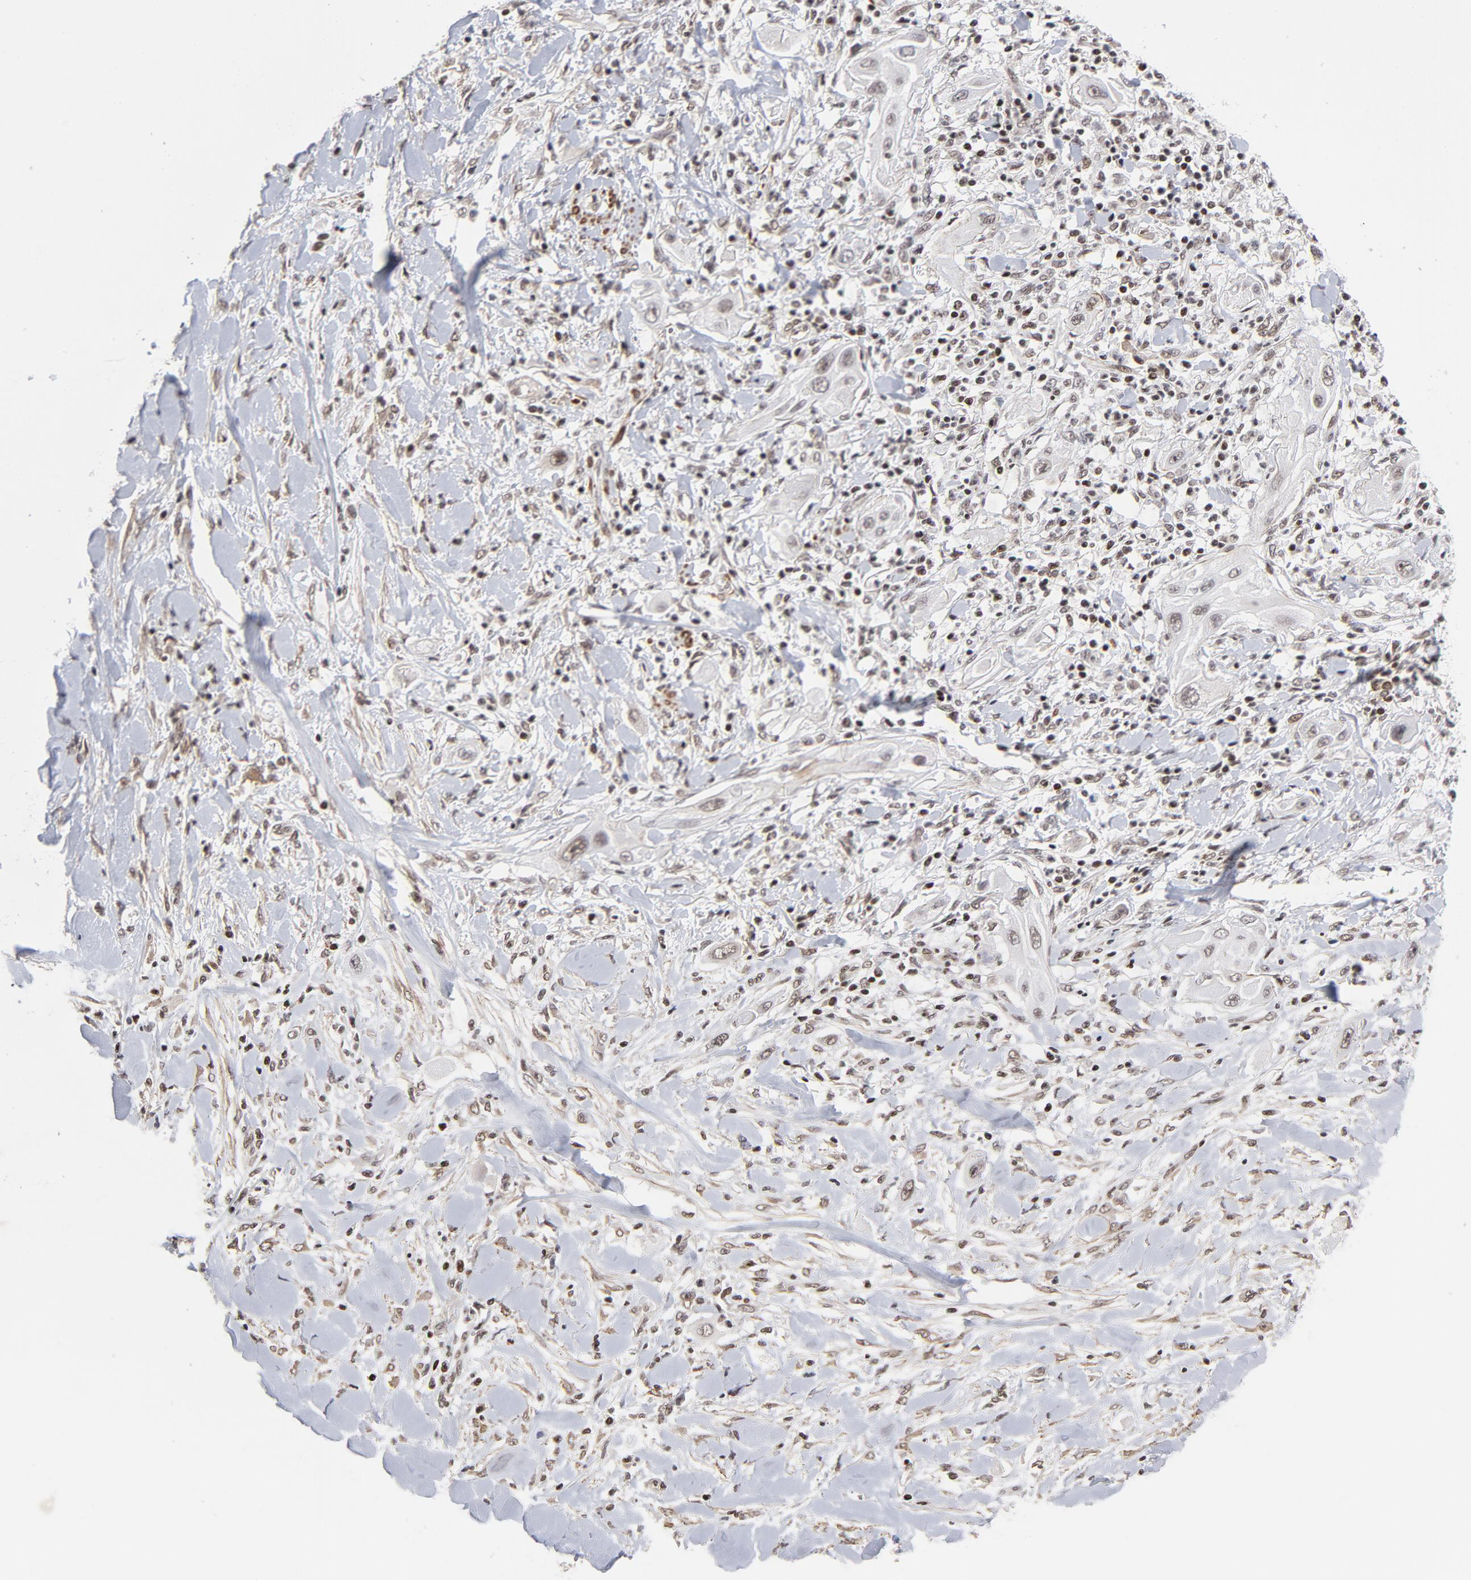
{"staining": {"intensity": "moderate", "quantity": ">75%", "location": "nuclear"}, "tissue": "lung cancer", "cell_type": "Tumor cells", "image_type": "cancer", "snomed": [{"axis": "morphology", "description": "Squamous cell carcinoma, NOS"}, {"axis": "topography", "description": "Lung"}], "caption": "A micrograph showing moderate nuclear expression in approximately >75% of tumor cells in squamous cell carcinoma (lung), as visualized by brown immunohistochemical staining.", "gene": "CTCF", "patient": {"sex": "female", "age": 47}}